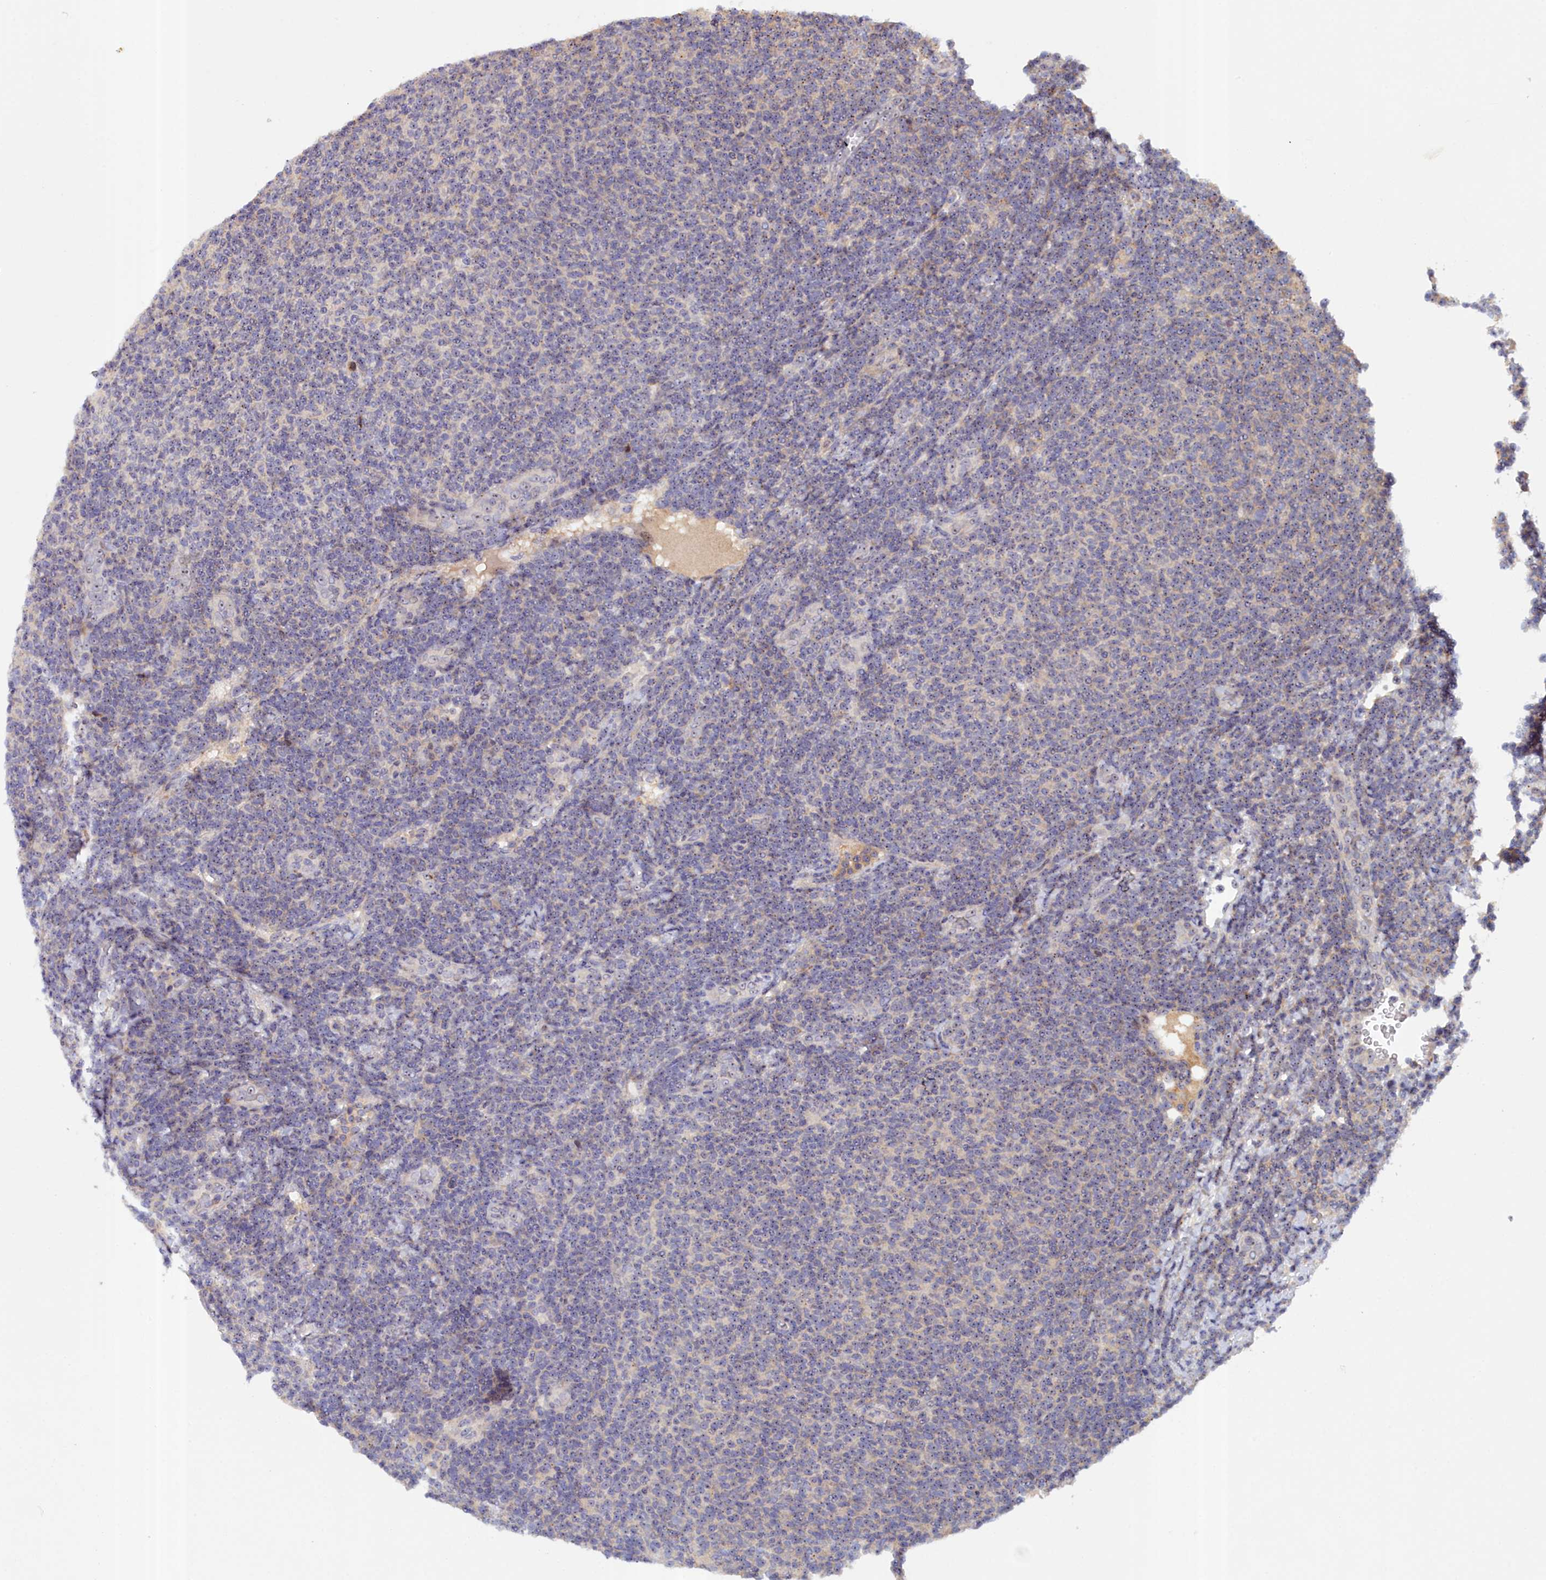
{"staining": {"intensity": "negative", "quantity": "none", "location": "none"}, "tissue": "lymphoma", "cell_type": "Tumor cells", "image_type": "cancer", "snomed": [{"axis": "morphology", "description": "Malignant lymphoma, non-Hodgkin's type, Low grade"}, {"axis": "topography", "description": "Lymph node"}], "caption": "Micrograph shows no protein staining in tumor cells of low-grade malignant lymphoma, non-Hodgkin's type tissue. (DAB (3,3'-diaminobenzidine) immunohistochemistry with hematoxylin counter stain).", "gene": "NEURL4", "patient": {"sex": "male", "age": 66}}